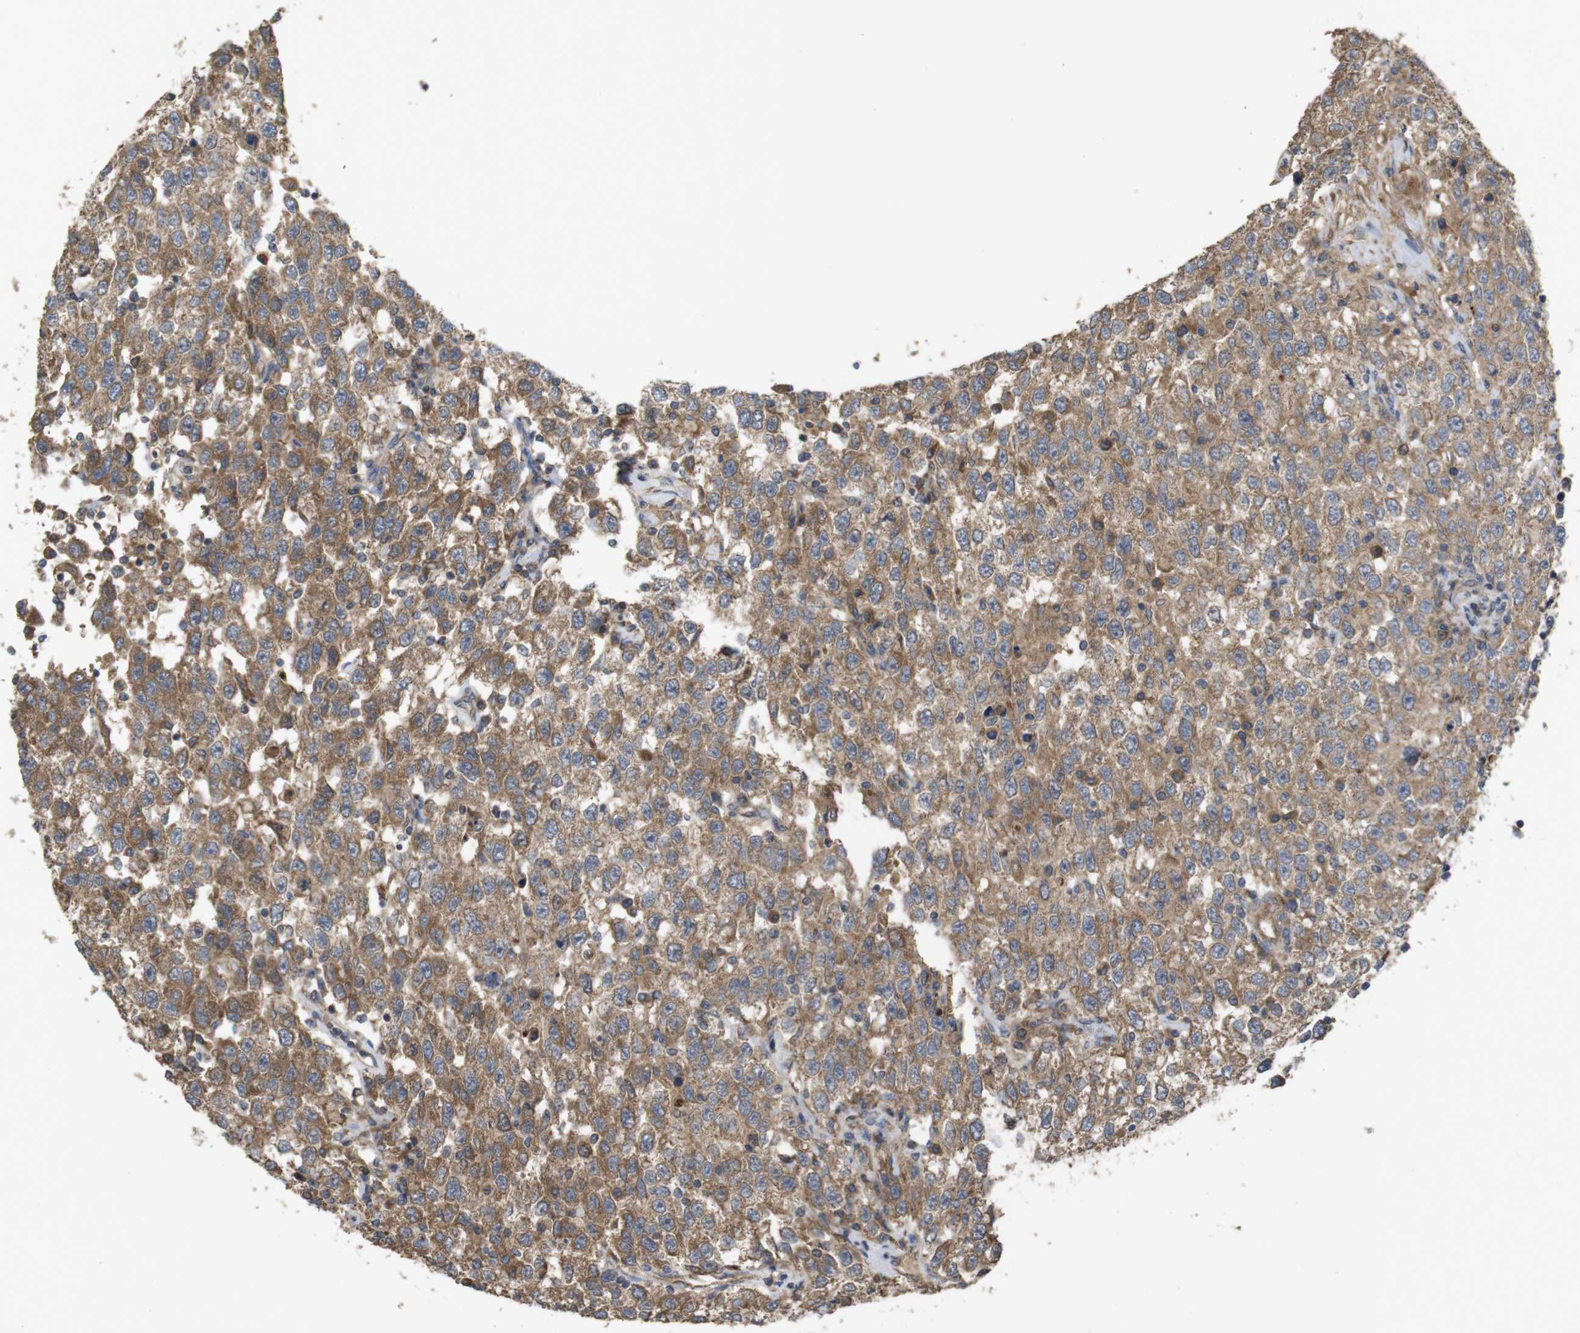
{"staining": {"intensity": "moderate", "quantity": ">75%", "location": "cytoplasmic/membranous"}, "tissue": "testis cancer", "cell_type": "Tumor cells", "image_type": "cancer", "snomed": [{"axis": "morphology", "description": "Seminoma, NOS"}, {"axis": "topography", "description": "Testis"}], "caption": "Protein analysis of seminoma (testis) tissue reveals moderate cytoplasmic/membranous positivity in approximately >75% of tumor cells. The protein of interest is stained brown, and the nuclei are stained in blue (DAB IHC with brightfield microscopy, high magnification).", "gene": "KCNS3", "patient": {"sex": "male", "age": 41}}